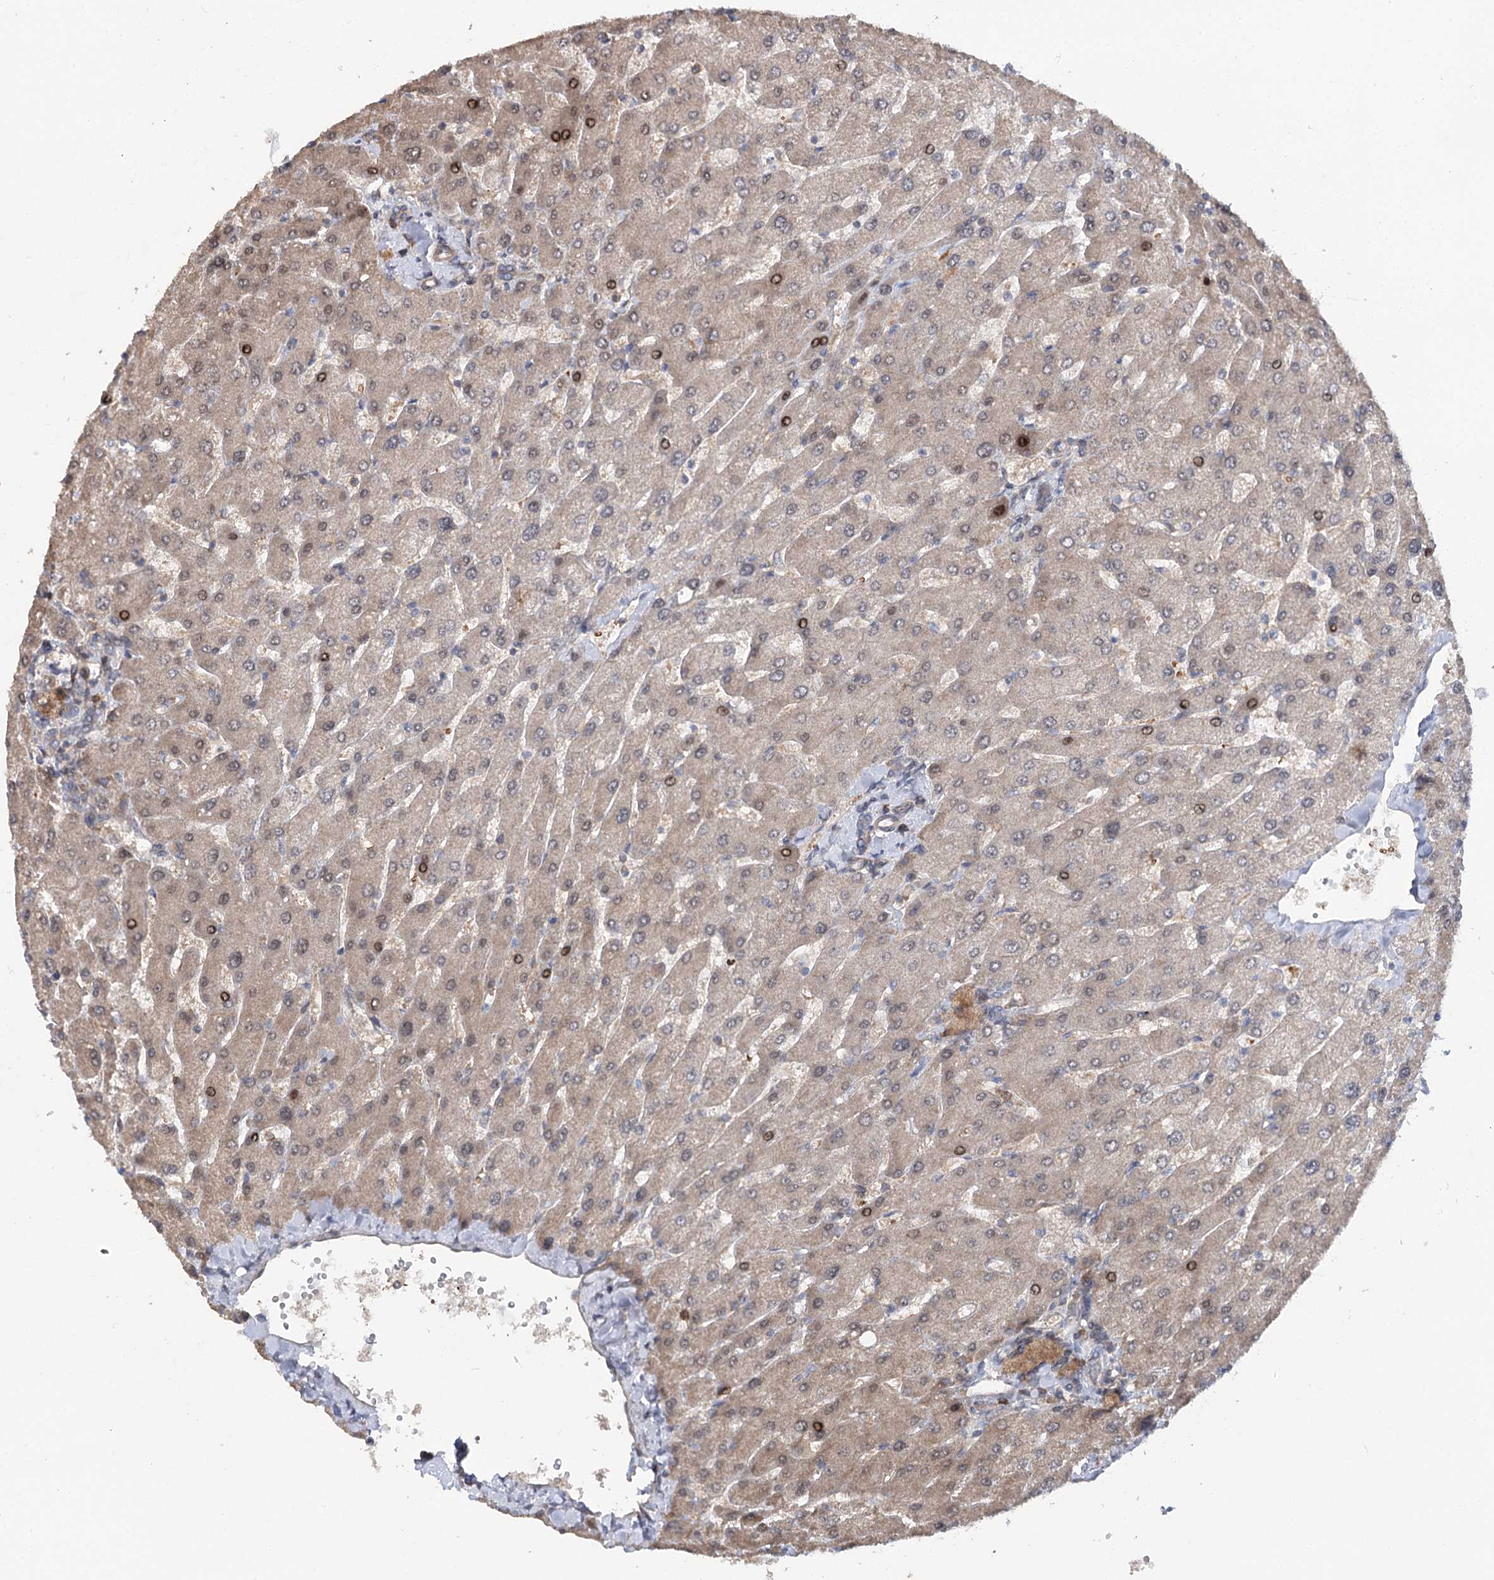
{"staining": {"intensity": "weak", "quantity": ">75%", "location": "cytoplasmic/membranous"}, "tissue": "liver", "cell_type": "Cholangiocytes", "image_type": "normal", "snomed": [{"axis": "morphology", "description": "Normal tissue, NOS"}, {"axis": "topography", "description": "Liver"}], "caption": "Approximately >75% of cholangiocytes in normal liver exhibit weak cytoplasmic/membranous protein expression as visualized by brown immunohistochemical staining.", "gene": "STX6", "patient": {"sex": "male", "age": 55}}